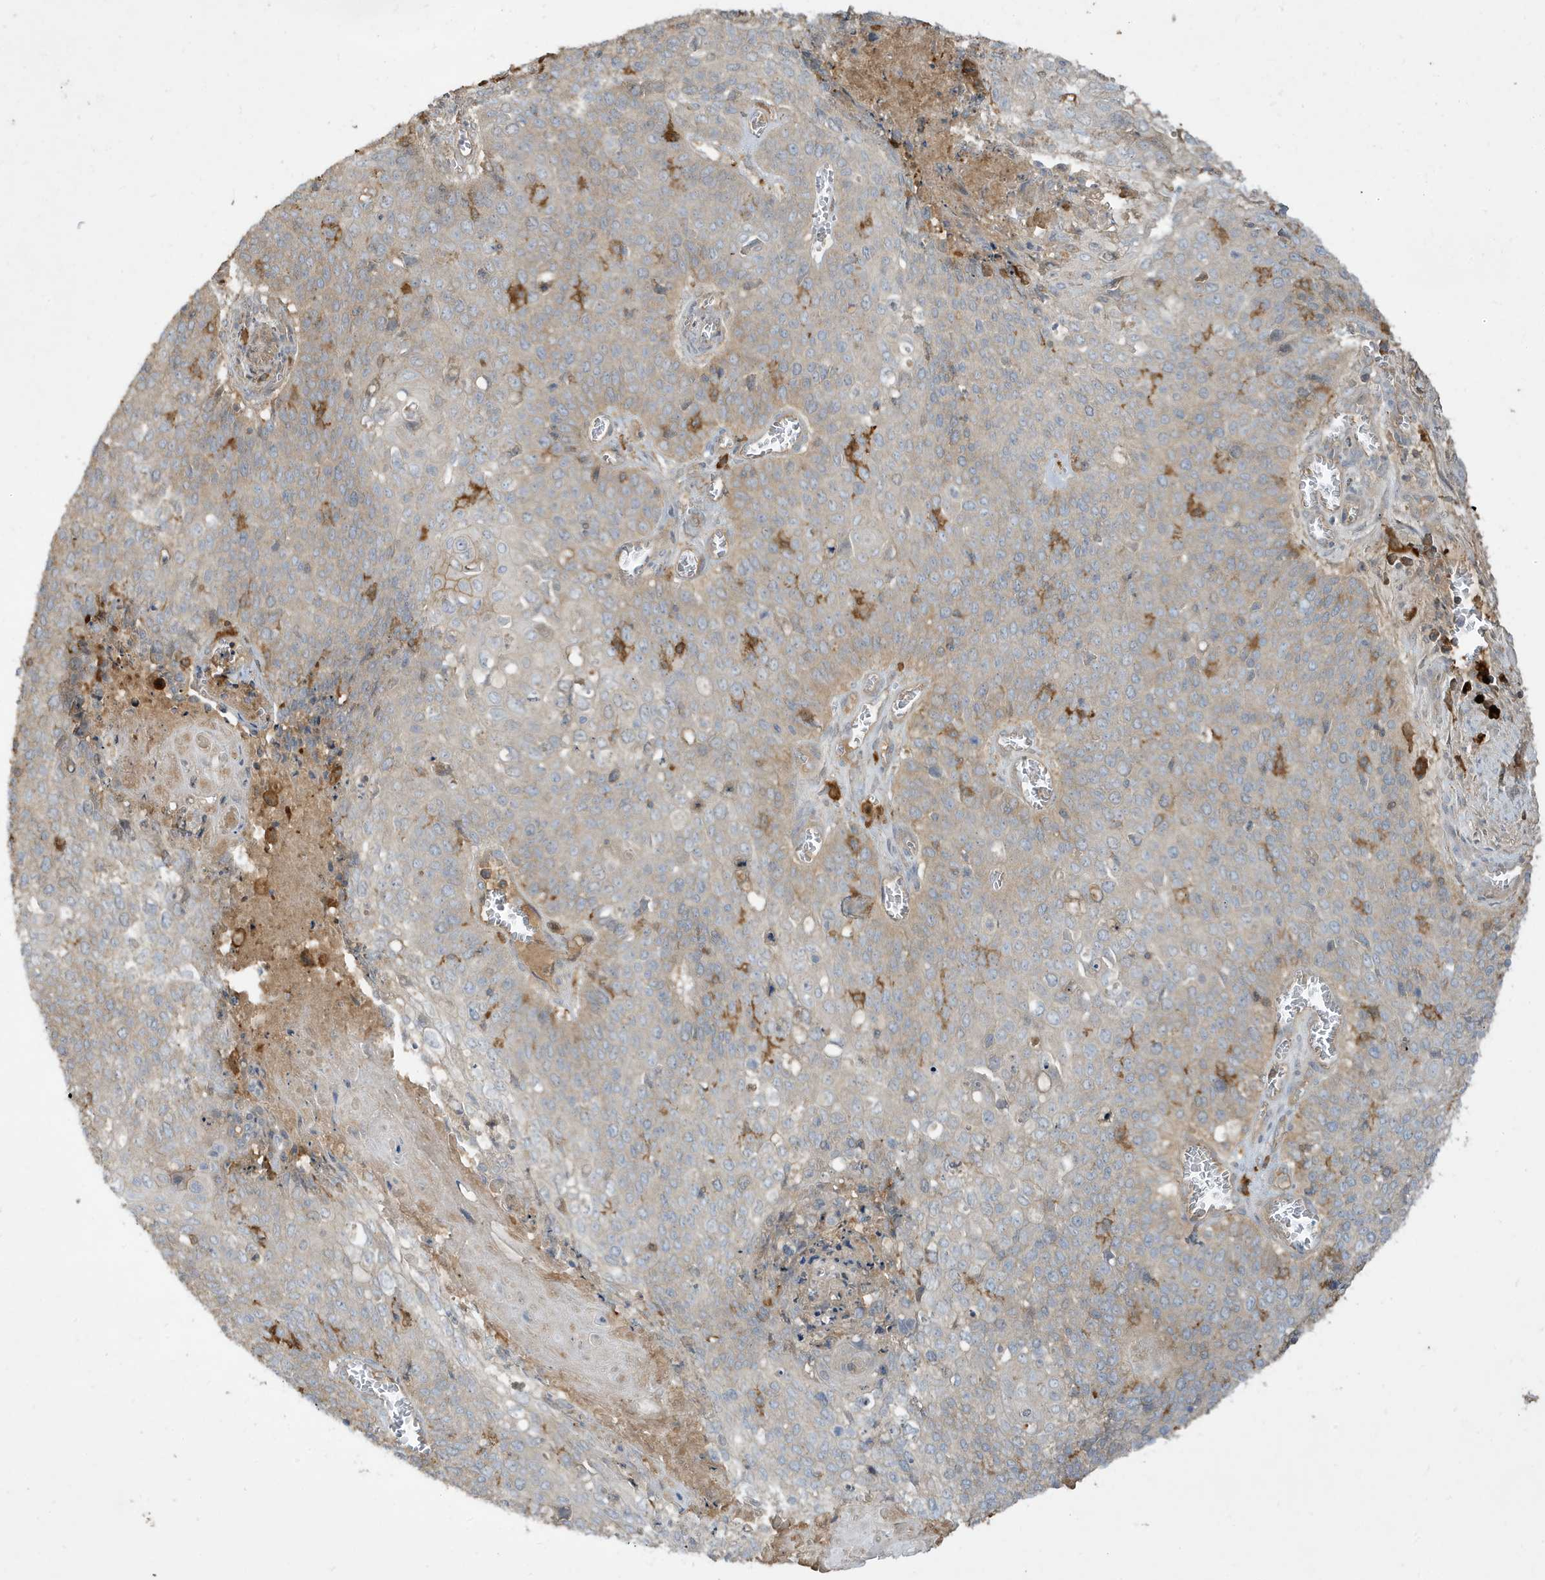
{"staining": {"intensity": "weak", "quantity": "<25%", "location": "cytoplasmic/membranous"}, "tissue": "cervical cancer", "cell_type": "Tumor cells", "image_type": "cancer", "snomed": [{"axis": "morphology", "description": "Squamous cell carcinoma, NOS"}, {"axis": "topography", "description": "Cervix"}], "caption": "Image shows no protein expression in tumor cells of cervical cancer (squamous cell carcinoma) tissue.", "gene": "ABTB1", "patient": {"sex": "female", "age": 39}}